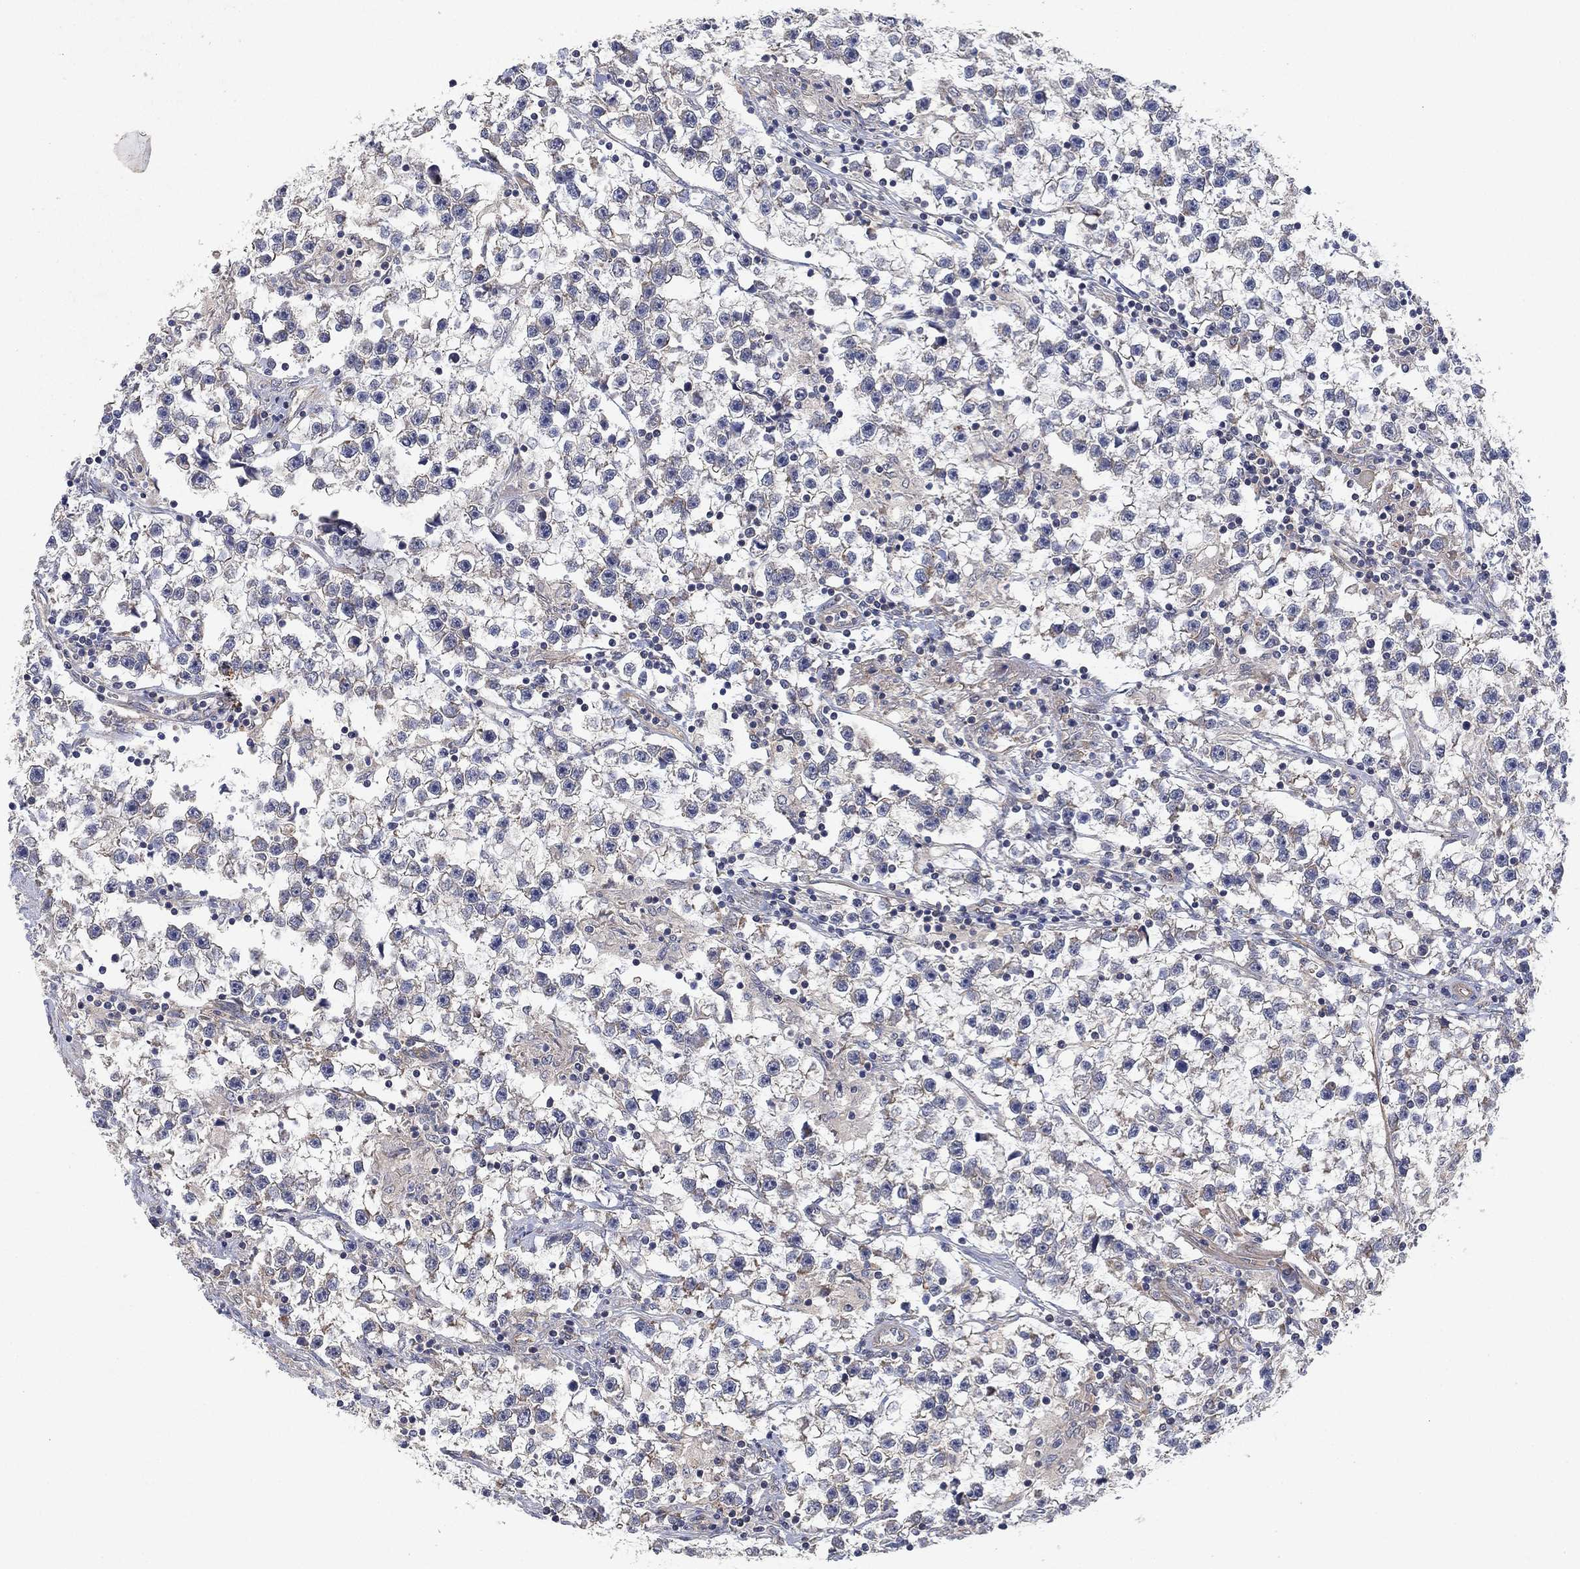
{"staining": {"intensity": "negative", "quantity": "none", "location": "none"}, "tissue": "testis cancer", "cell_type": "Tumor cells", "image_type": "cancer", "snomed": [{"axis": "morphology", "description": "Seminoma, NOS"}, {"axis": "topography", "description": "Testis"}], "caption": "High magnification brightfield microscopy of testis cancer (seminoma) stained with DAB (3,3'-diaminobenzidine) (brown) and counterstained with hematoxylin (blue): tumor cells show no significant staining.", "gene": "MCUR1", "patient": {"sex": "male", "age": 59}}